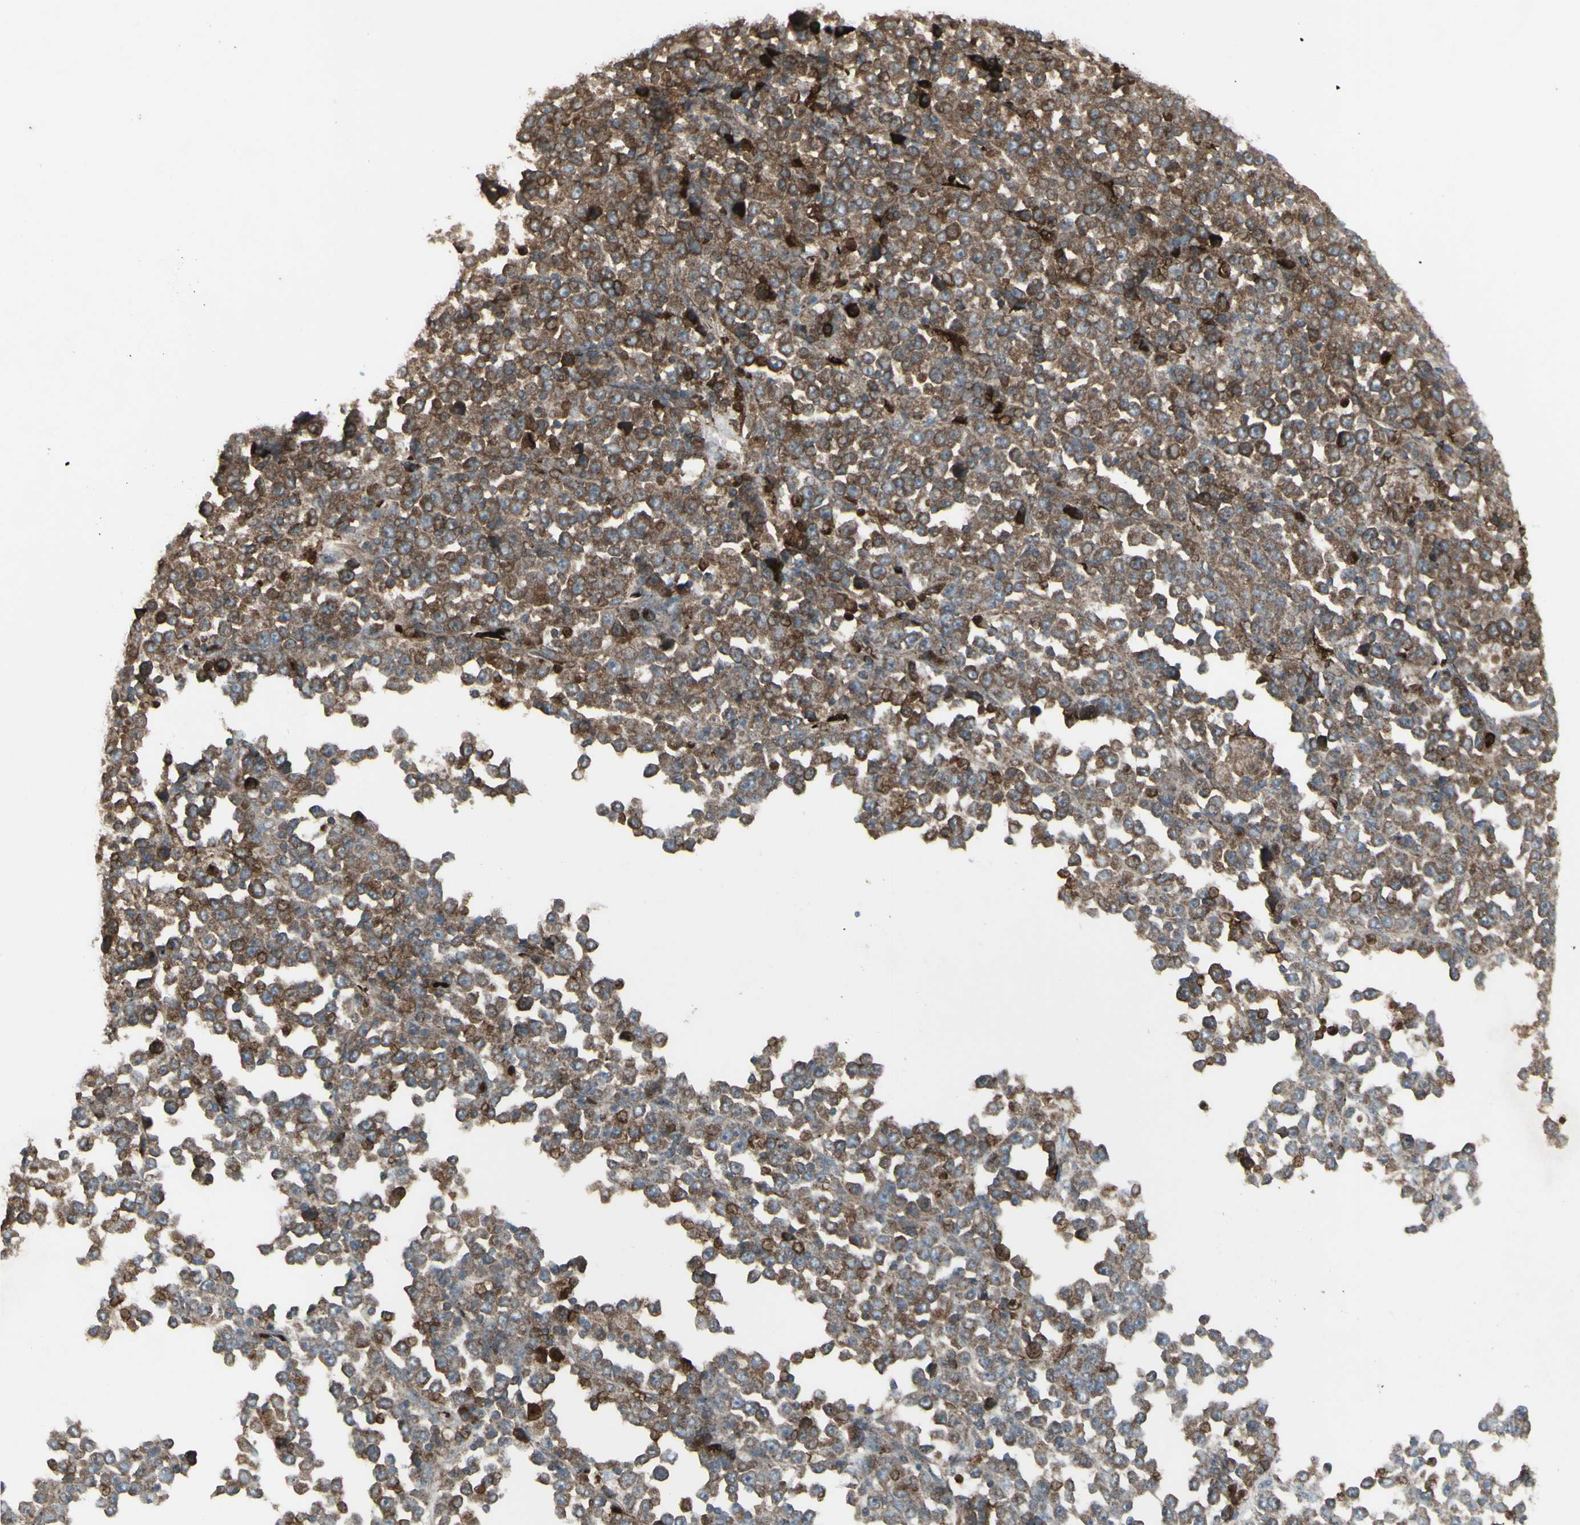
{"staining": {"intensity": "moderate", "quantity": ">75%", "location": "cytoplasmic/membranous"}, "tissue": "stomach cancer", "cell_type": "Tumor cells", "image_type": "cancer", "snomed": [{"axis": "morphology", "description": "Normal tissue, NOS"}, {"axis": "morphology", "description": "Adenocarcinoma, NOS"}, {"axis": "topography", "description": "Stomach, upper"}, {"axis": "topography", "description": "Stomach"}], "caption": "There is medium levels of moderate cytoplasmic/membranous positivity in tumor cells of adenocarcinoma (stomach), as demonstrated by immunohistochemical staining (brown color).", "gene": "SHC1", "patient": {"sex": "male", "age": 59}}